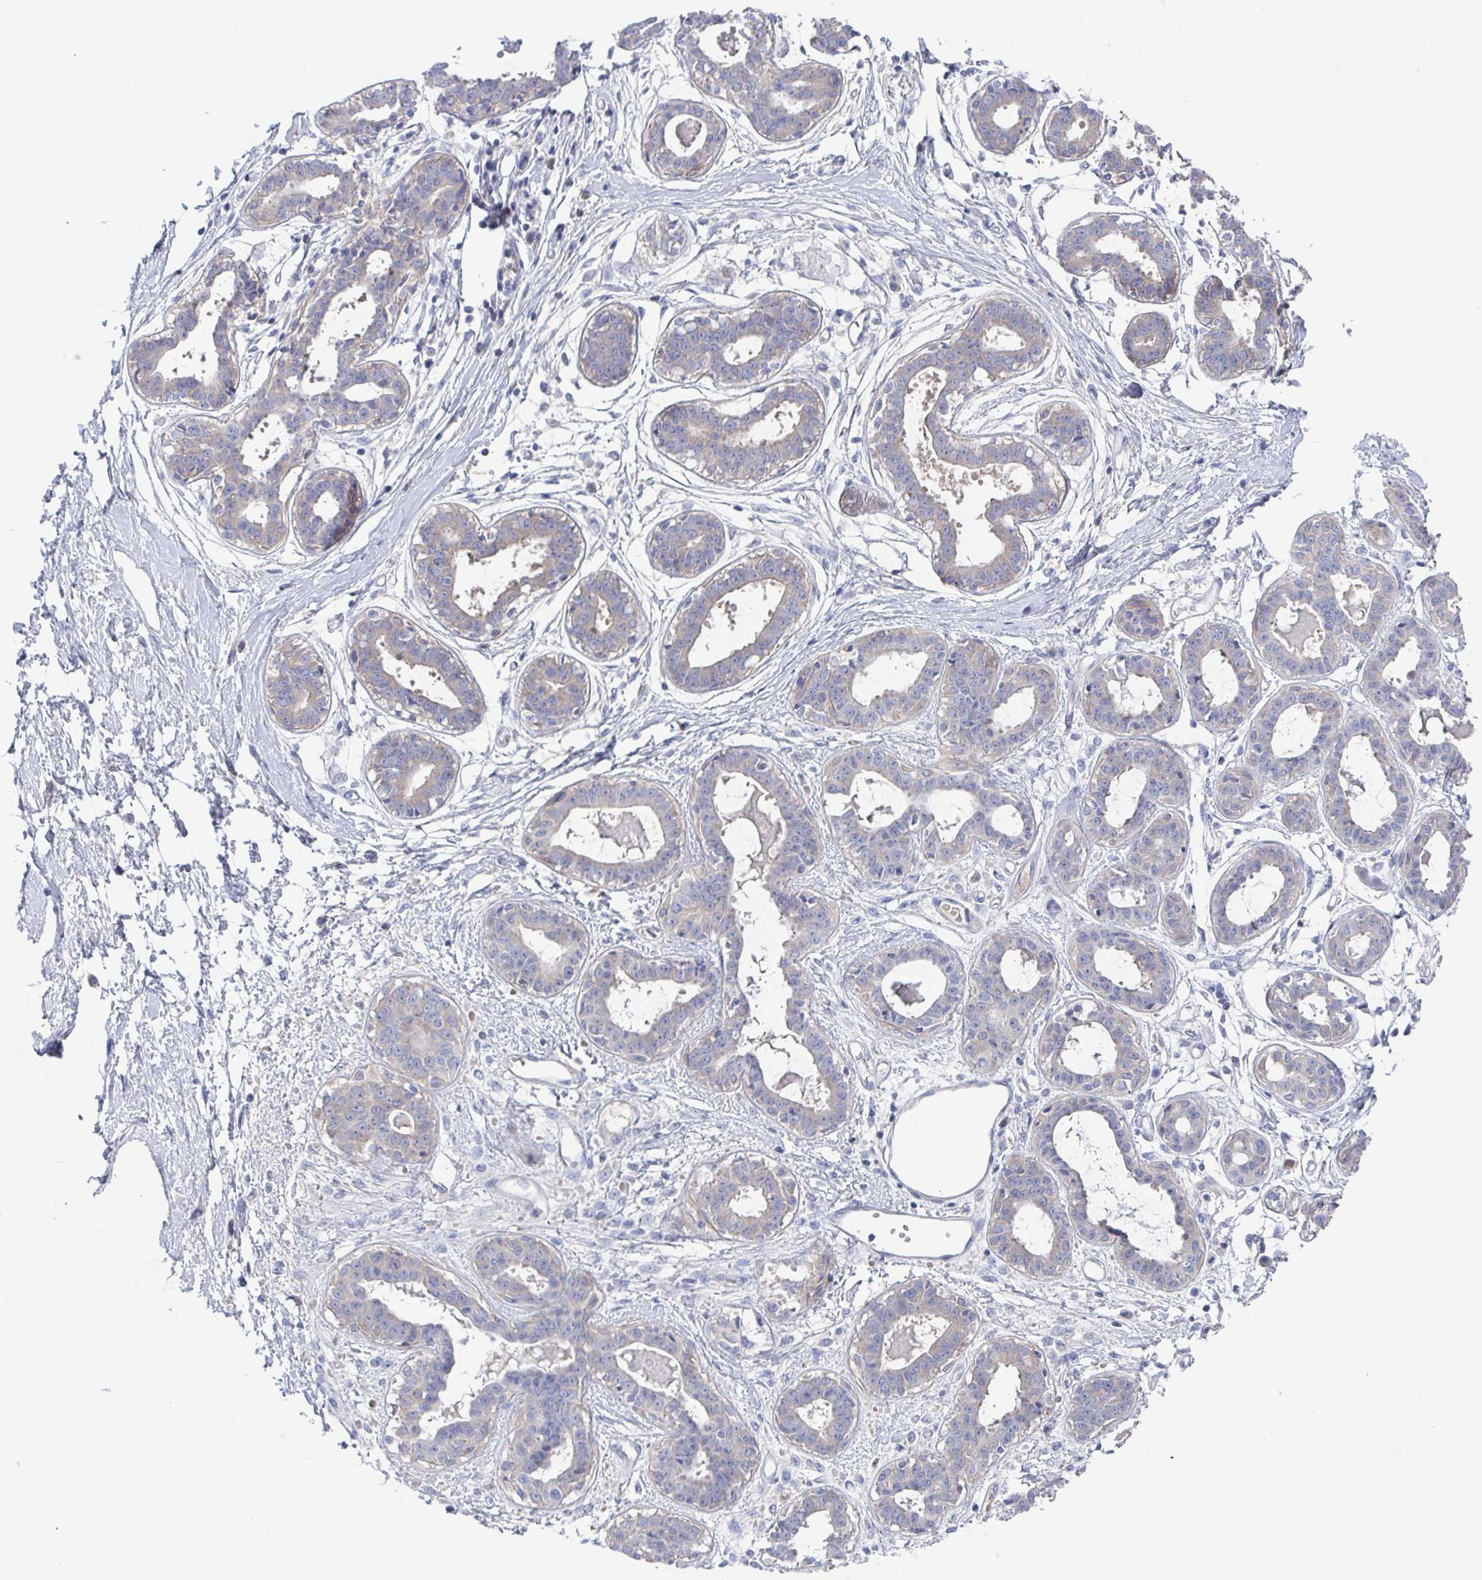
{"staining": {"intensity": "negative", "quantity": "none", "location": "none"}, "tissue": "breast", "cell_type": "Adipocytes", "image_type": "normal", "snomed": [{"axis": "morphology", "description": "Normal tissue, NOS"}, {"axis": "topography", "description": "Breast"}], "caption": "Immunohistochemistry photomicrograph of unremarkable human breast stained for a protein (brown), which exhibits no staining in adipocytes. Brightfield microscopy of IHC stained with DAB (3,3'-diaminobenzidine) (brown) and hematoxylin (blue), captured at high magnification.", "gene": "GPR148", "patient": {"sex": "female", "age": 45}}